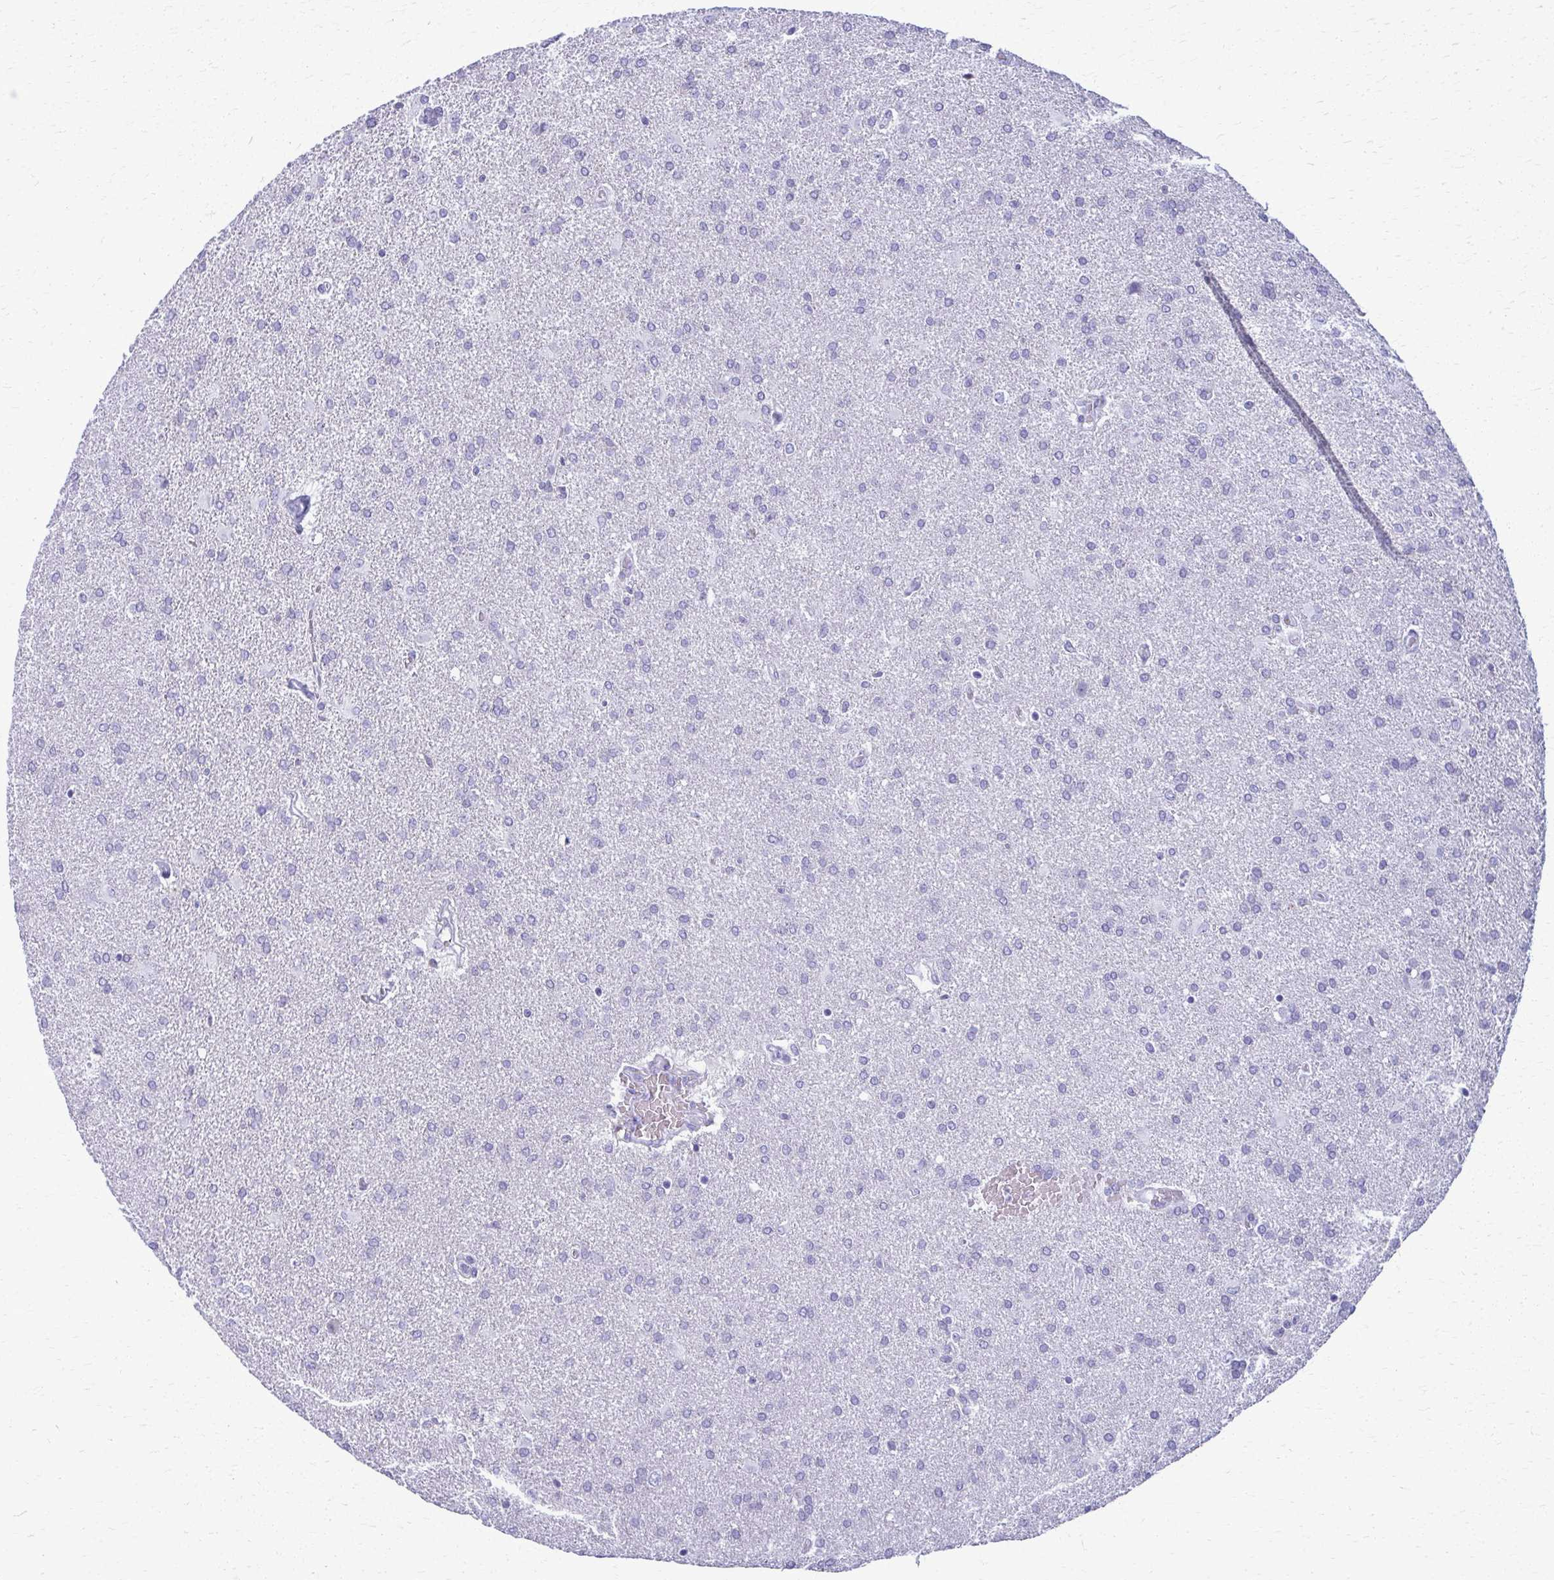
{"staining": {"intensity": "negative", "quantity": "none", "location": "none"}, "tissue": "glioma", "cell_type": "Tumor cells", "image_type": "cancer", "snomed": [{"axis": "morphology", "description": "Glioma, malignant, High grade"}, {"axis": "topography", "description": "Brain"}], "caption": "Protein analysis of malignant glioma (high-grade) exhibits no significant expression in tumor cells.", "gene": "ACSM2B", "patient": {"sex": "male", "age": 68}}